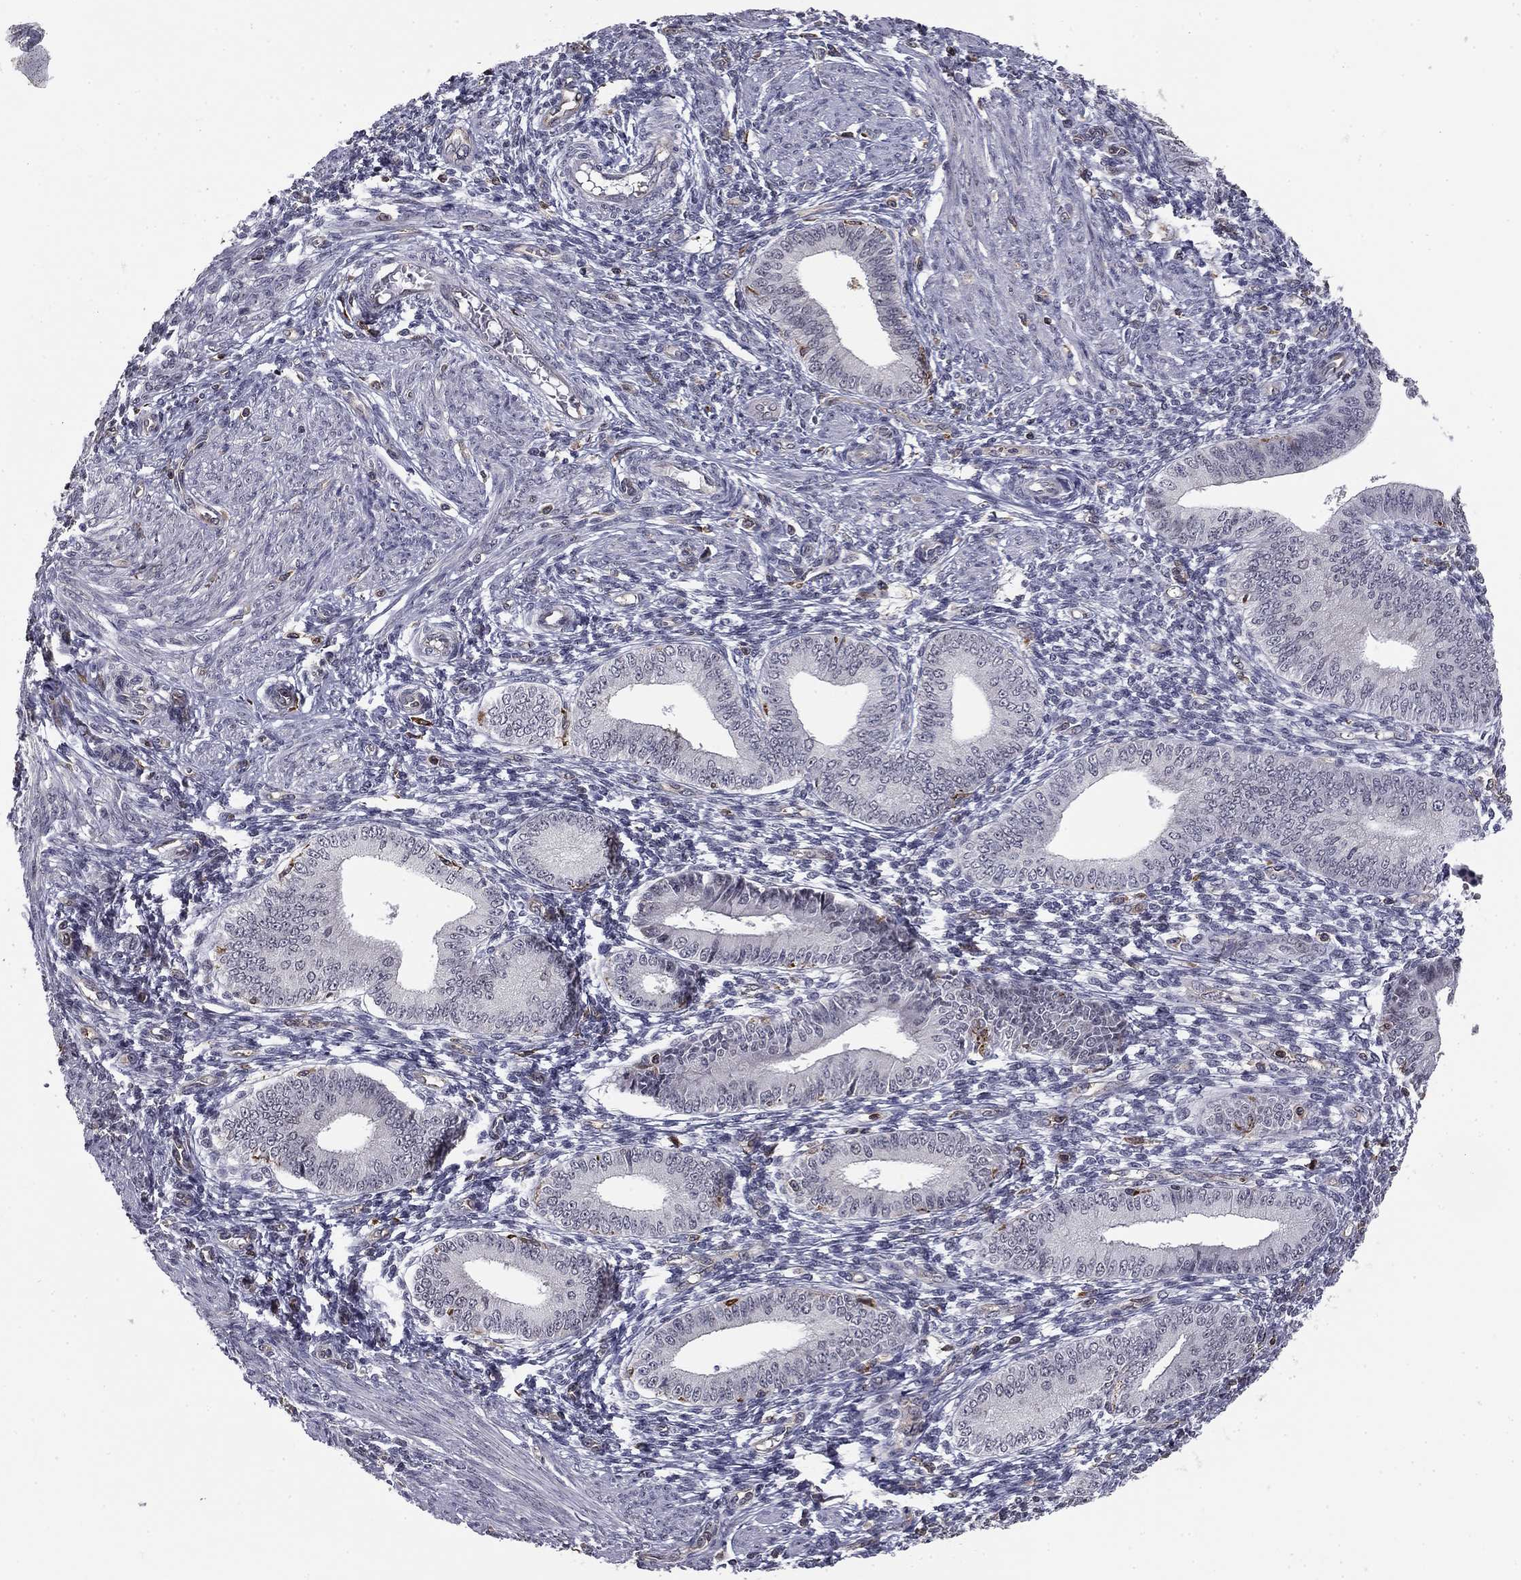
{"staining": {"intensity": "negative", "quantity": "none", "location": "none"}, "tissue": "endometrium", "cell_type": "Cells in endometrial stroma", "image_type": "normal", "snomed": [{"axis": "morphology", "description": "Normal tissue, NOS"}, {"axis": "topography", "description": "Endometrium"}], "caption": "Image shows no significant protein staining in cells in endometrial stroma of benign endometrium. The staining is performed using DAB brown chromogen with nuclei counter-stained in using hematoxylin.", "gene": "PLCB2", "patient": {"sex": "female", "age": 42}}